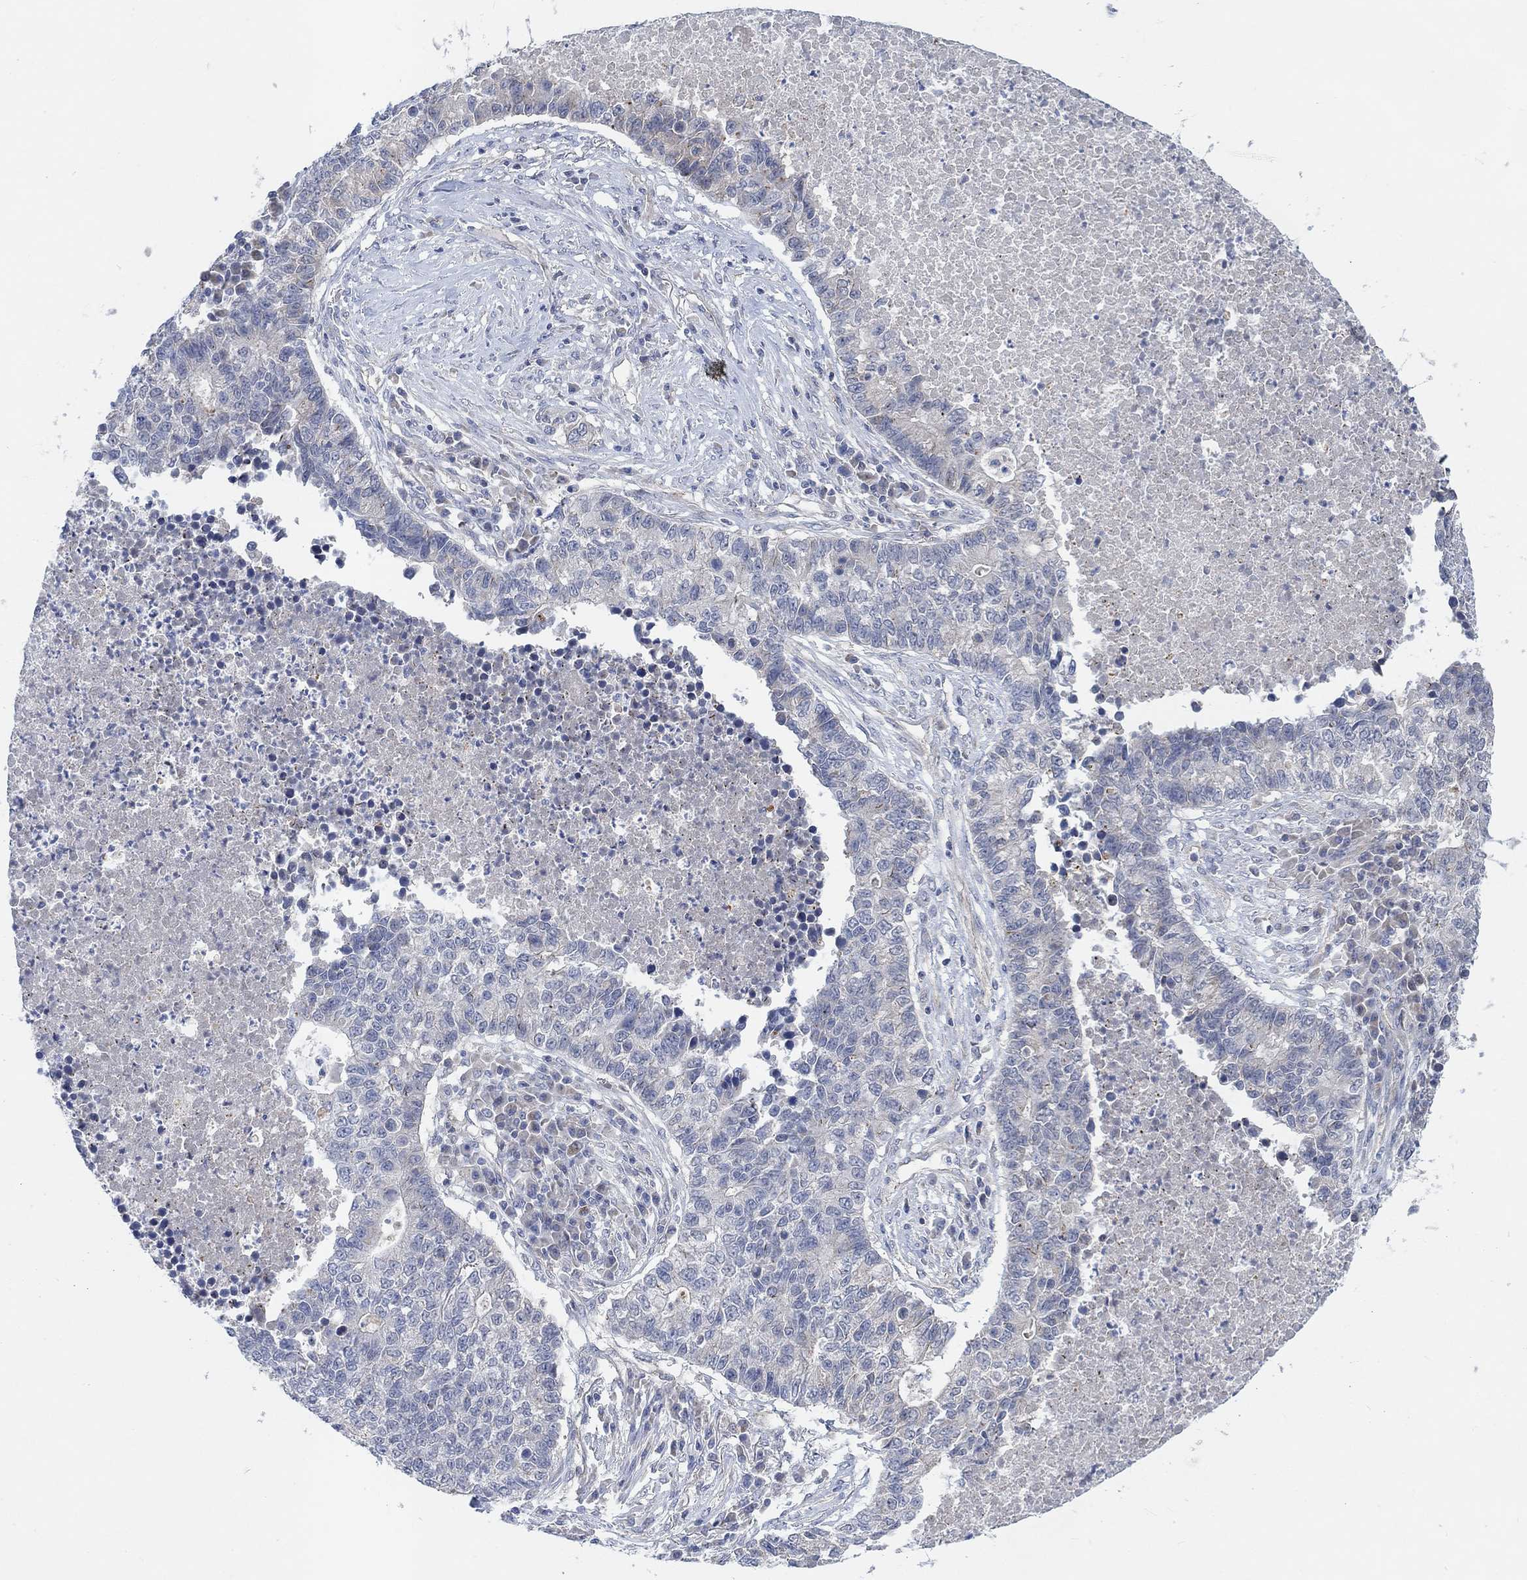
{"staining": {"intensity": "negative", "quantity": "none", "location": "none"}, "tissue": "lung cancer", "cell_type": "Tumor cells", "image_type": "cancer", "snomed": [{"axis": "morphology", "description": "Adenocarcinoma, NOS"}, {"axis": "topography", "description": "Lung"}], "caption": "Immunohistochemistry (IHC) micrograph of adenocarcinoma (lung) stained for a protein (brown), which reveals no expression in tumor cells. (Brightfield microscopy of DAB (3,3'-diaminobenzidine) IHC at high magnification).", "gene": "HCRTR1", "patient": {"sex": "male", "age": 57}}